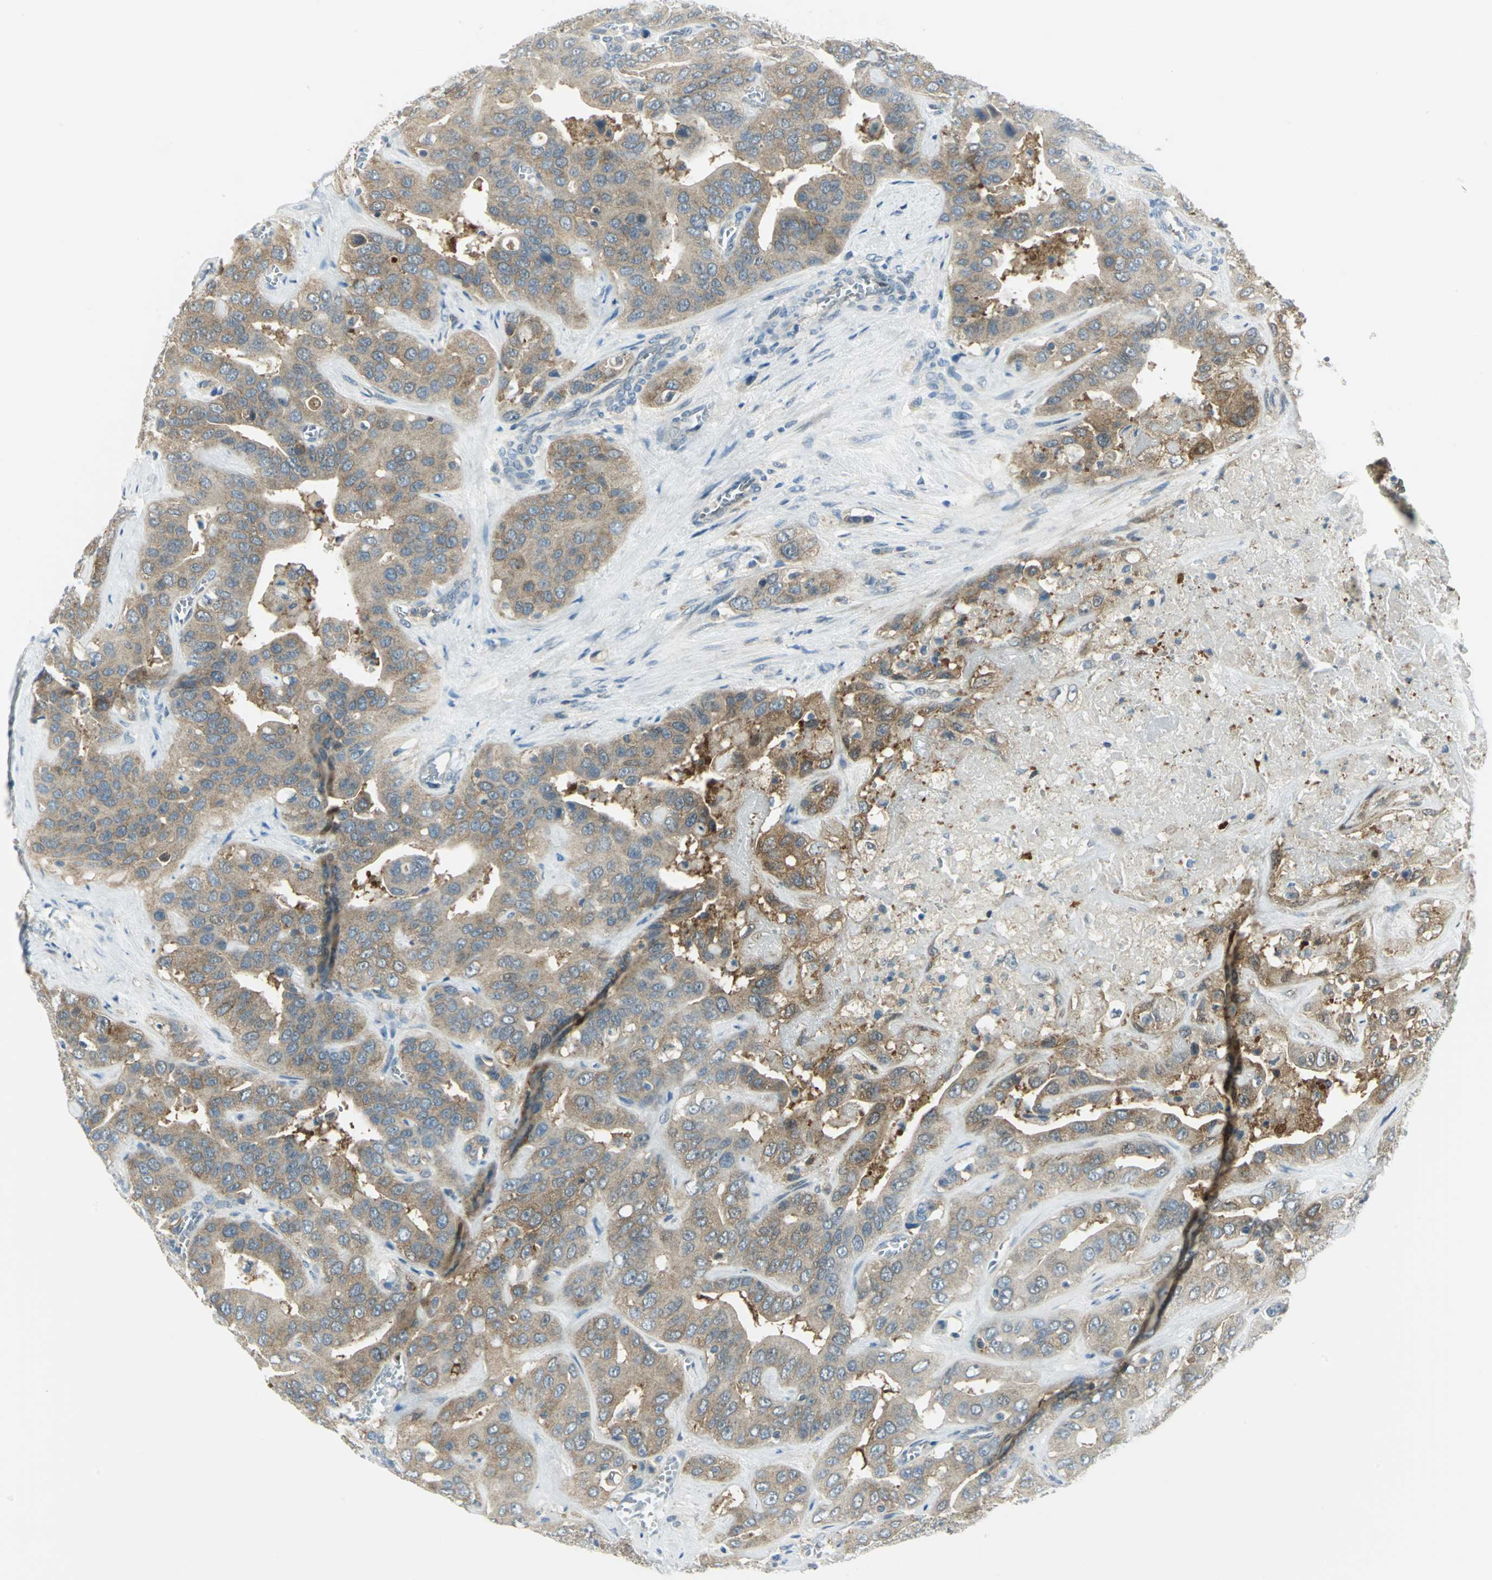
{"staining": {"intensity": "moderate", "quantity": ">75%", "location": "cytoplasmic/membranous"}, "tissue": "liver cancer", "cell_type": "Tumor cells", "image_type": "cancer", "snomed": [{"axis": "morphology", "description": "Cholangiocarcinoma"}, {"axis": "topography", "description": "Liver"}], "caption": "There is medium levels of moderate cytoplasmic/membranous positivity in tumor cells of liver cancer (cholangiocarcinoma), as demonstrated by immunohistochemical staining (brown color).", "gene": "ALDOA", "patient": {"sex": "female", "age": 52}}